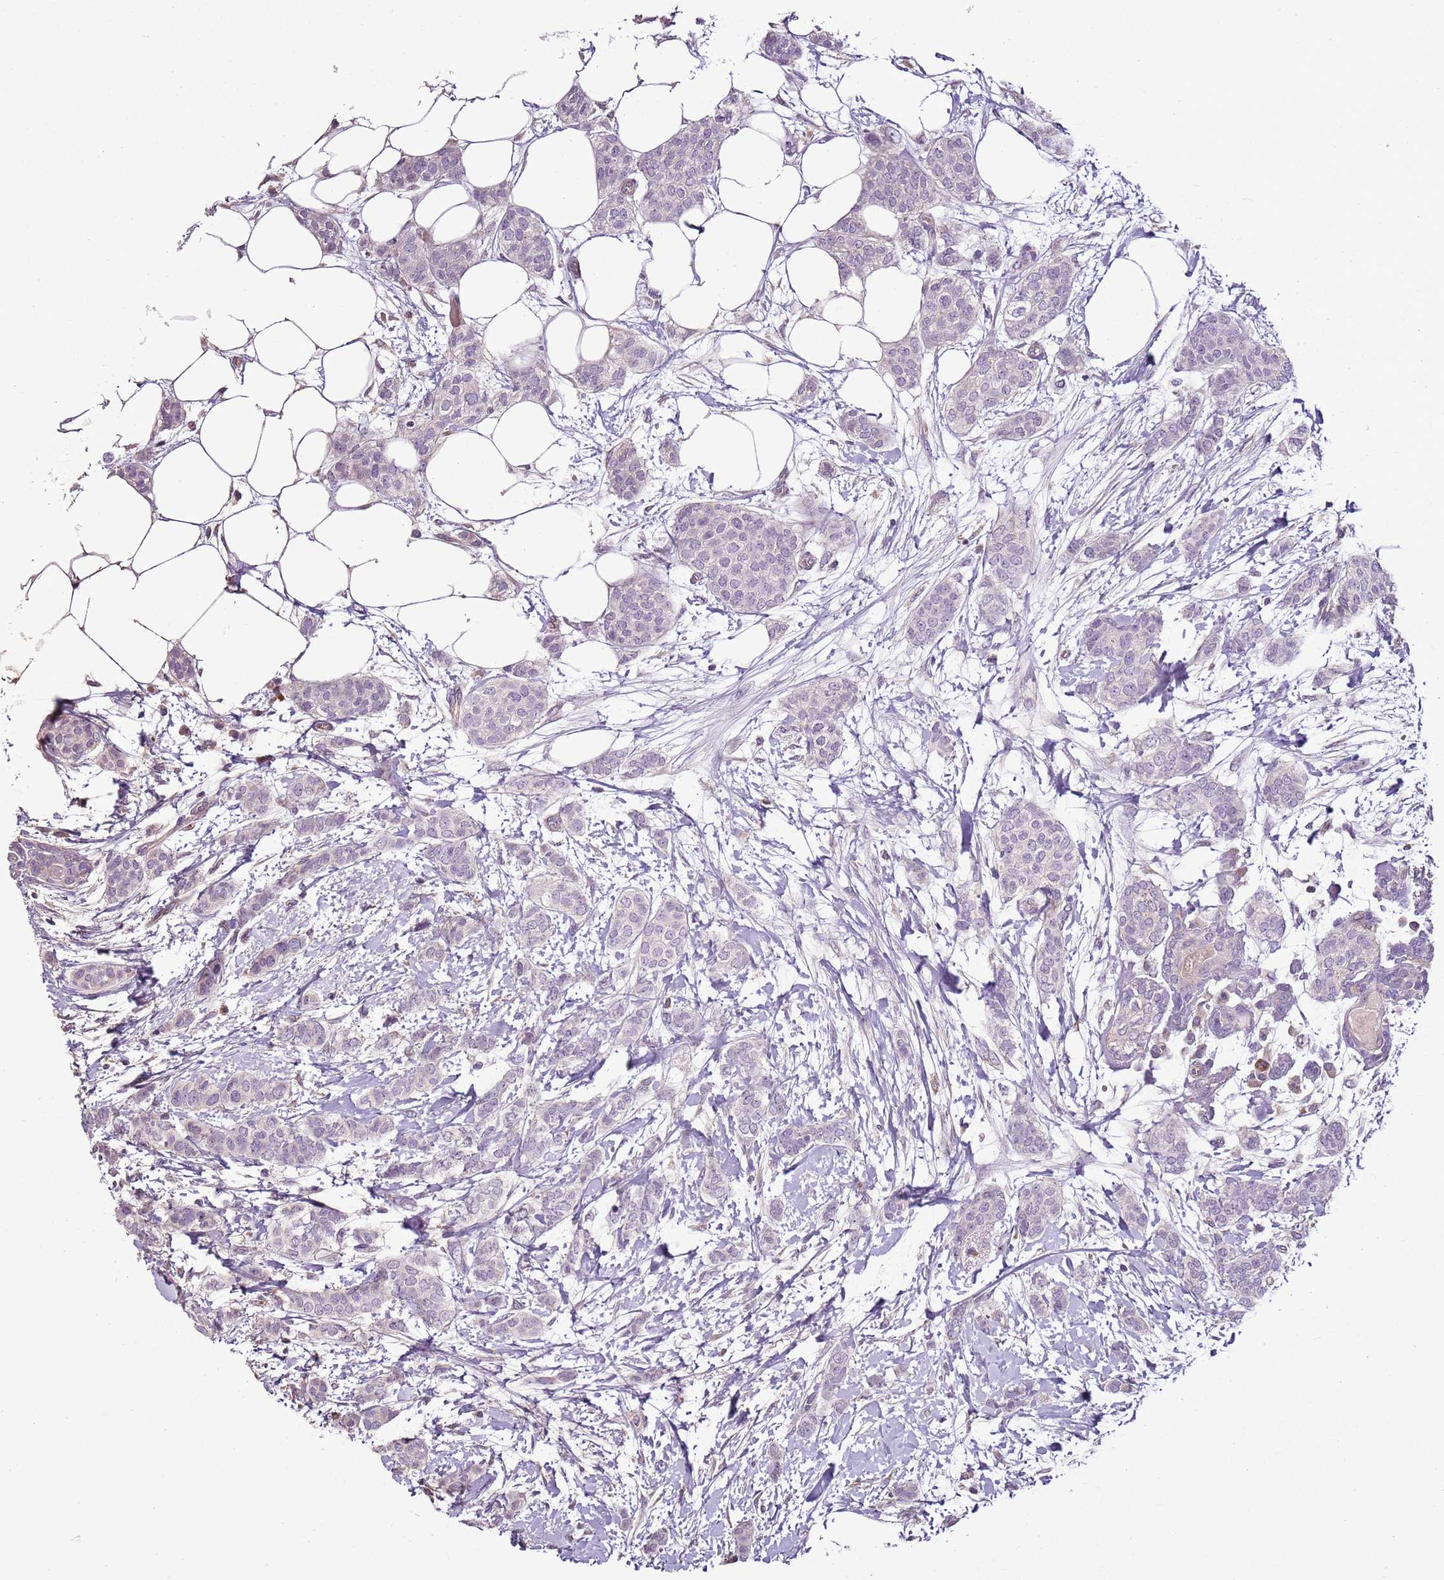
{"staining": {"intensity": "negative", "quantity": "none", "location": "none"}, "tissue": "breast cancer", "cell_type": "Tumor cells", "image_type": "cancer", "snomed": [{"axis": "morphology", "description": "Duct carcinoma"}, {"axis": "topography", "description": "Breast"}], "caption": "Tumor cells show no significant staining in infiltrating ductal carcinoma (breast).", "gene": "CMKLR1", "patient": {"sex": "female", "age": 72}}